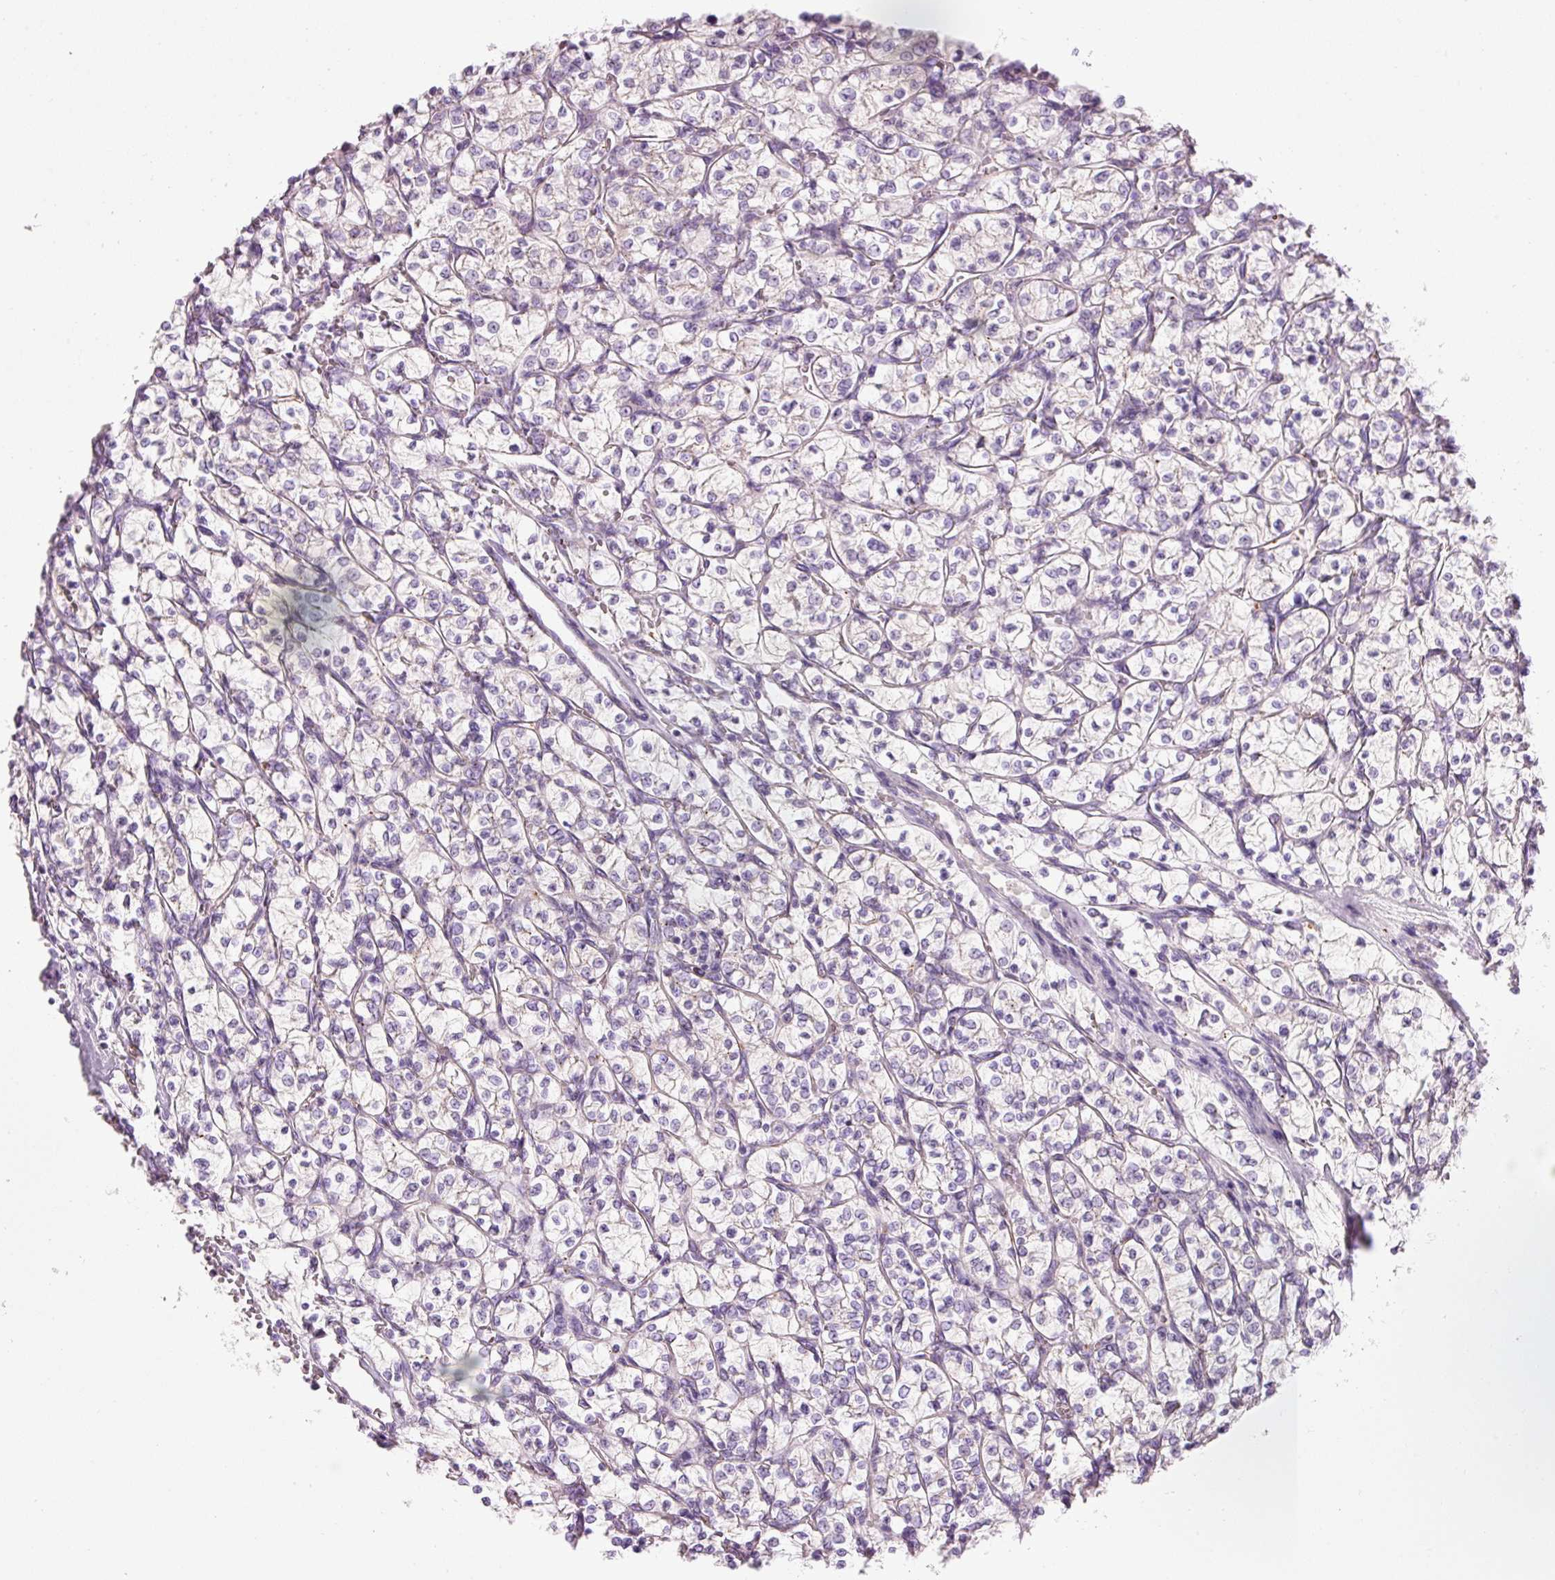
{"staining": {"intensity": "negative", "quantity": "none", "location": "none"}, "tissue": "renal cancer", "cell_type": "Tumor cells", "image_type": "cancer", "snomed": [{"axis": "morphology", "description": "Adenocarcinoma, NOS"}, {"axis": "topography", "description": "Kidney"}], "caption": "DAB (3,3'-diaminobenzidine) immunohistochemical staining of adenocarcinoma (renal) exhibits no significant expression in tumor cells. (IHC, brightfield microscopy, high magnification).", "gene": "HSPA4L", "patient": {"sex": "female", "age": 64}}